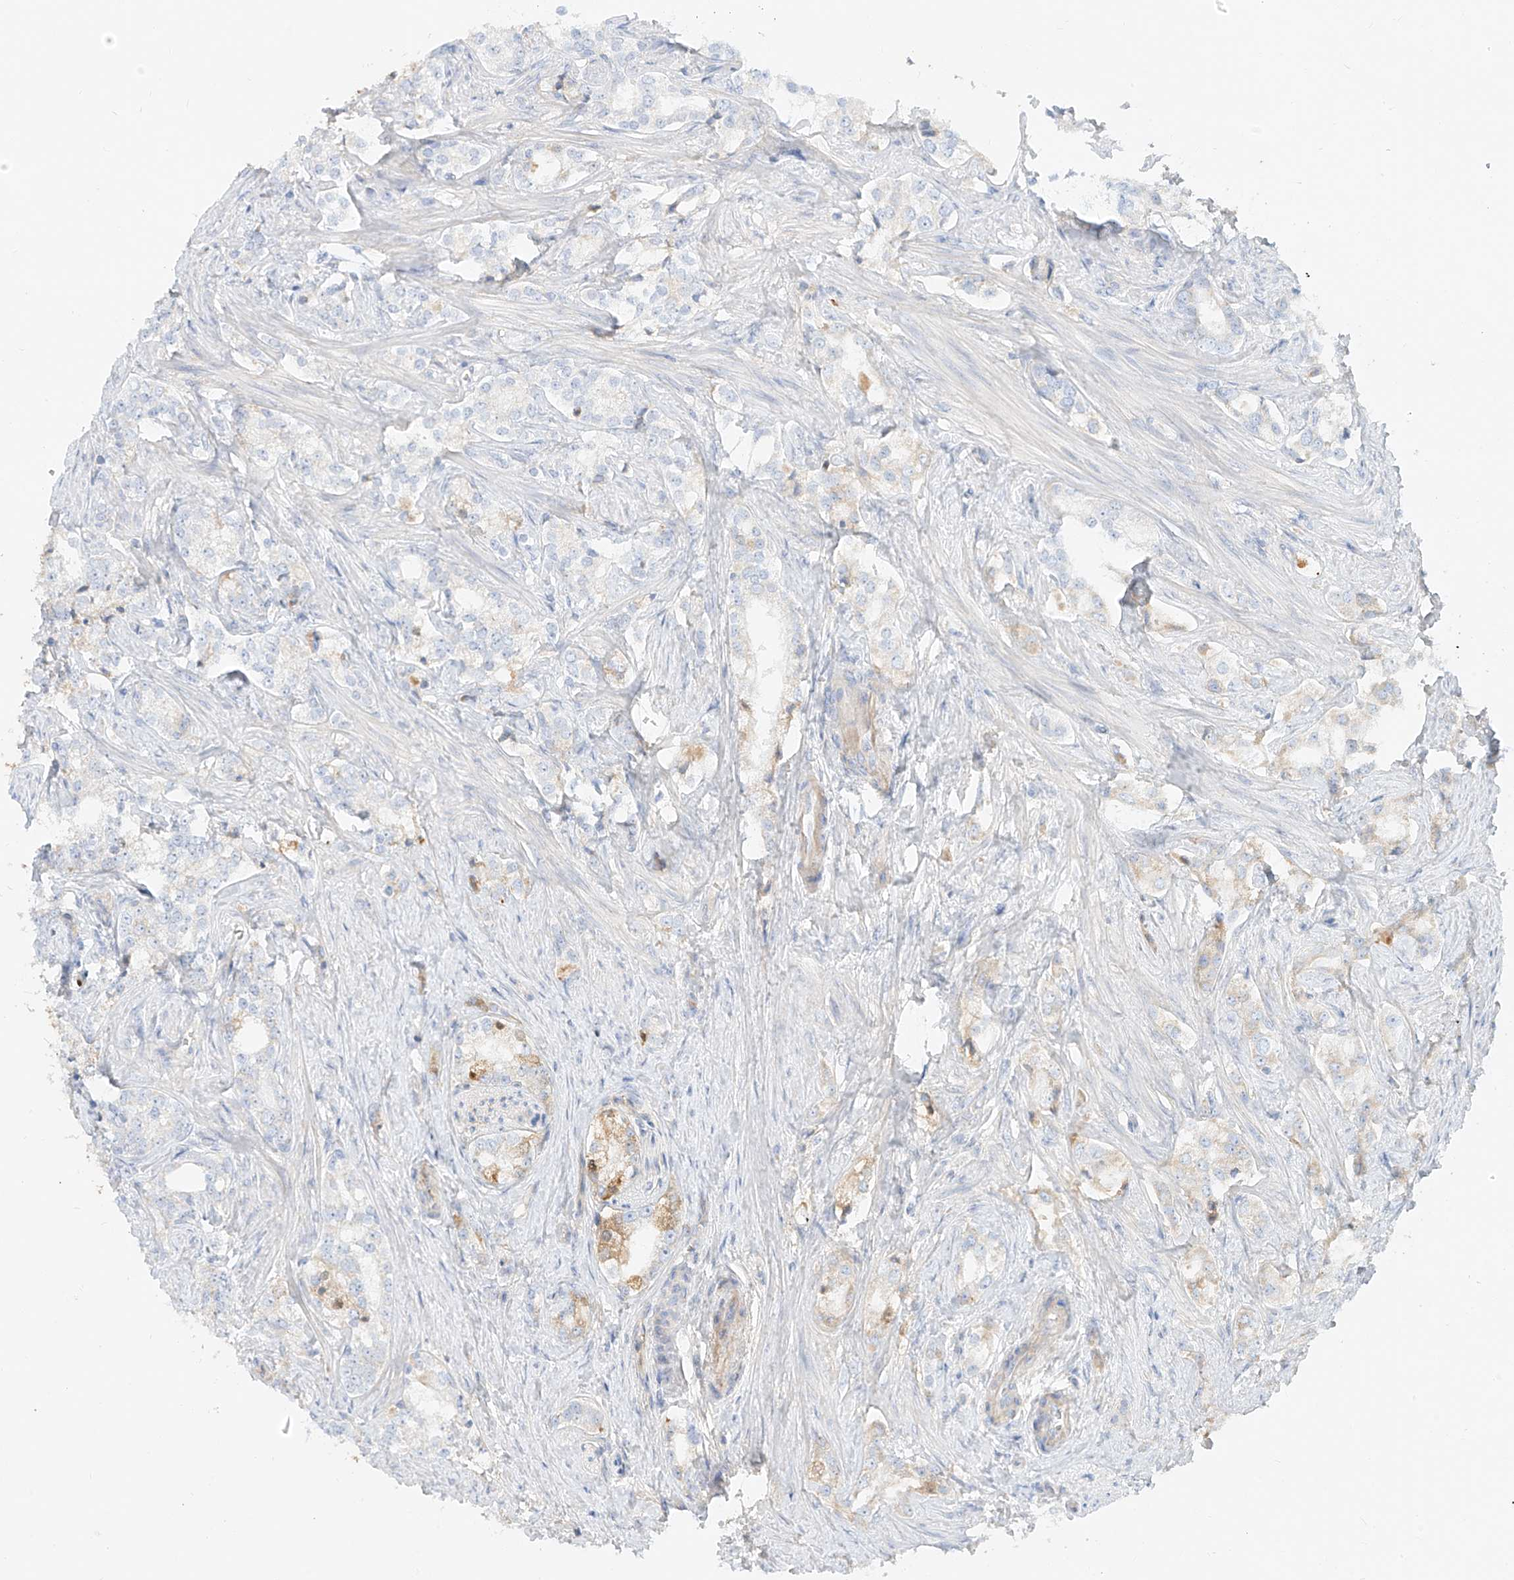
{"staining": {"intensity": "moderate", "quantity": "<25%", "location": "cytoplasmic/membranous"}, "tissue": "prostate cancer", "cell_type": "Tumor cells", "image_type": "cancer", "snomed": [{"axis": "morphology", "description": "Adenocarcinoma, High grade"}, {"axis": "topography", "description": "Prostate"}], "caption": "This is a photomicrograph of IHC staining of prostate cancer (high-grade adenocarcinoma), which shows moderate positivity in the cytoplasmic/membranous of tumor cells.", "gene": "OCSTAMP", "patient": {"sex": "male", "age": 66}}